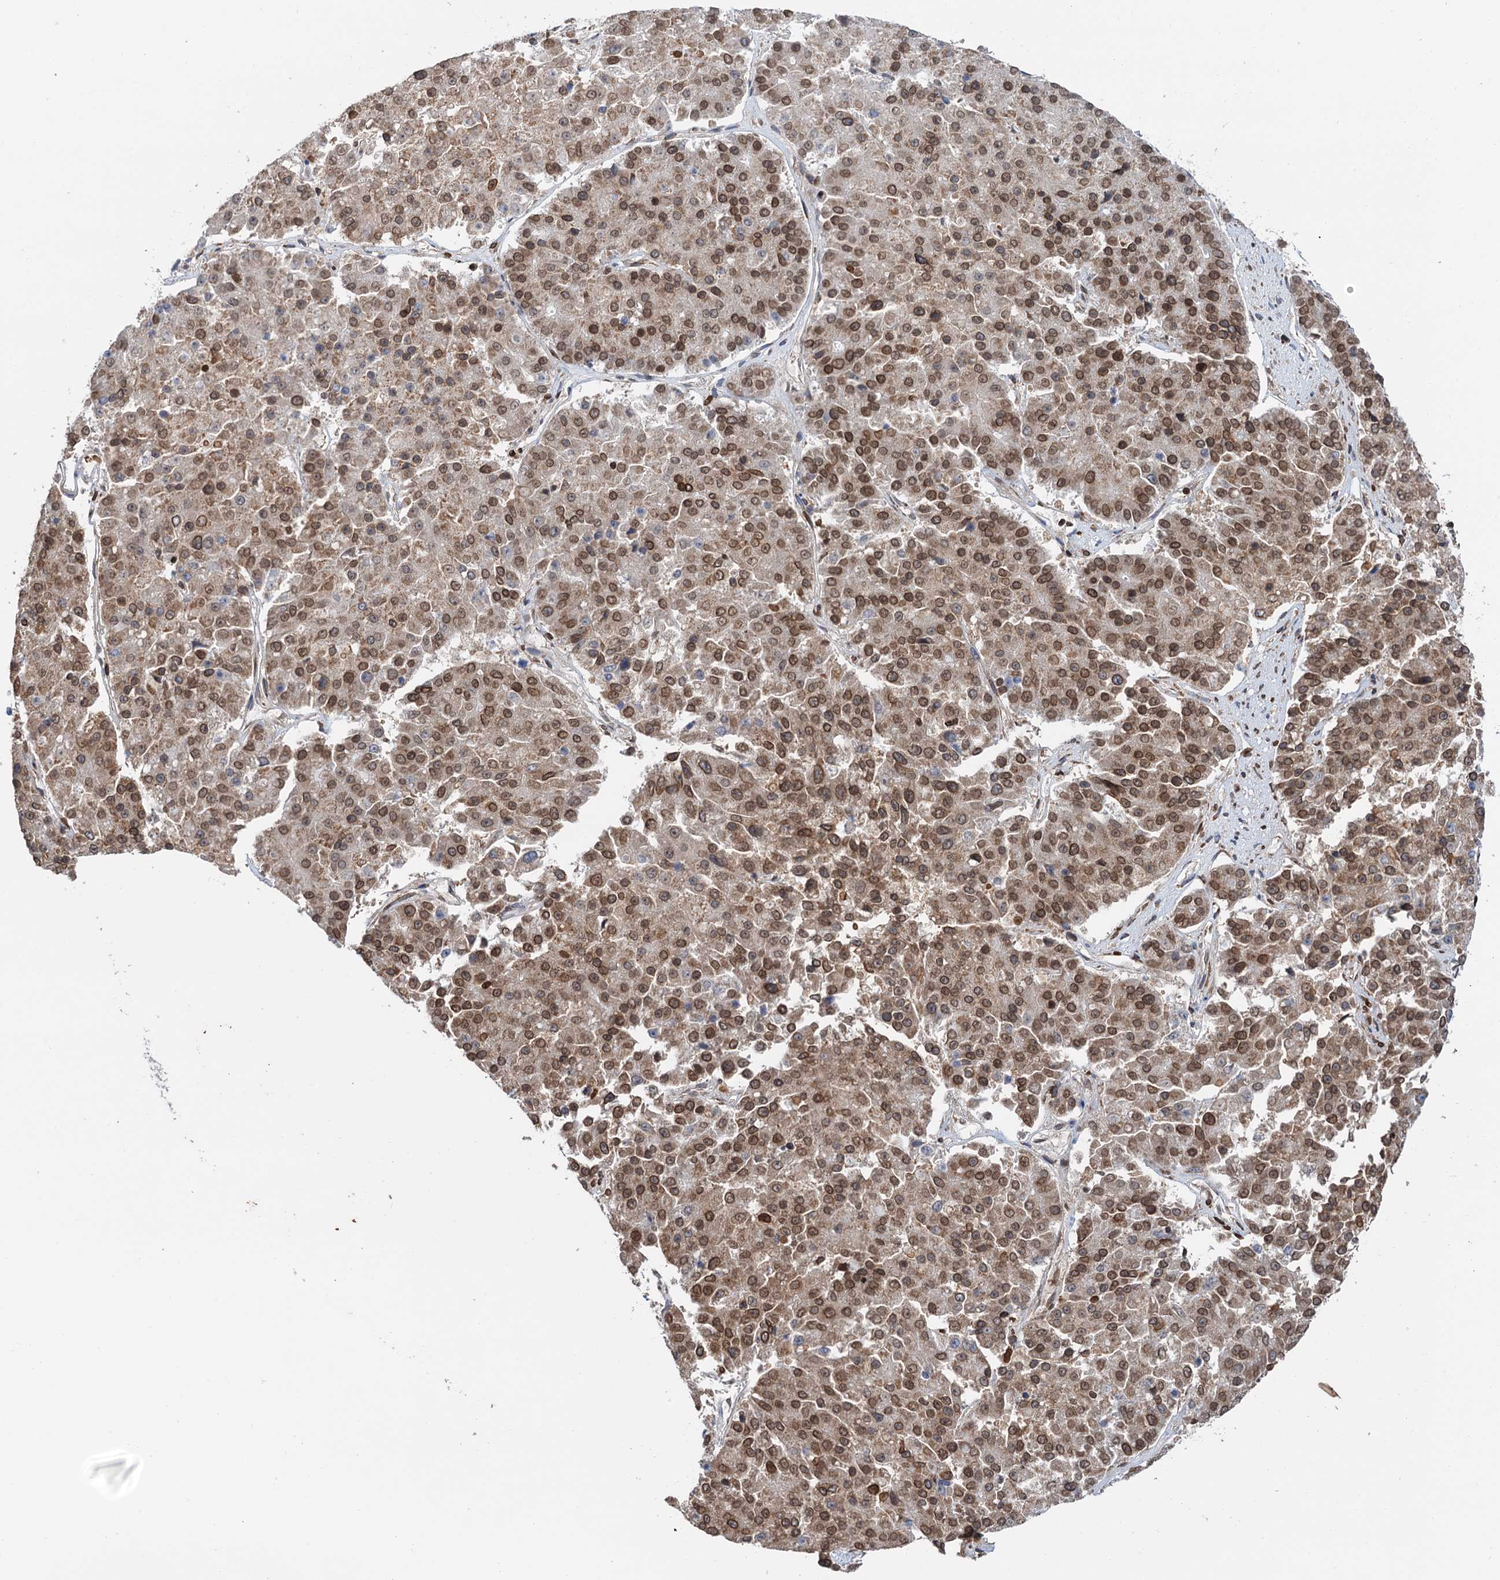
{"staining": {"intensity": "moderate", "quantity": ">75%", "location": "cytoplasmic/membranous,nuclear"}, "tissue": "pancreatic cancer", "cell_type": "Tumor cells", "image_type": "cancer", "snomed": [{"axis": "morphology", "description": "Adenocarcinoma, NOS"}, {"axis": "topography", "description": "Pancreas"}], "caption": "An image showing moderate cytoplasmic/membranous and nuclear positivity in about >75% of tumor cells in pancreatic adenocarcinoma, as visualized by brown immunohistochemical staining.", "gene": "ZC3H13", "patient": {"sex": "male", "age": 50}}